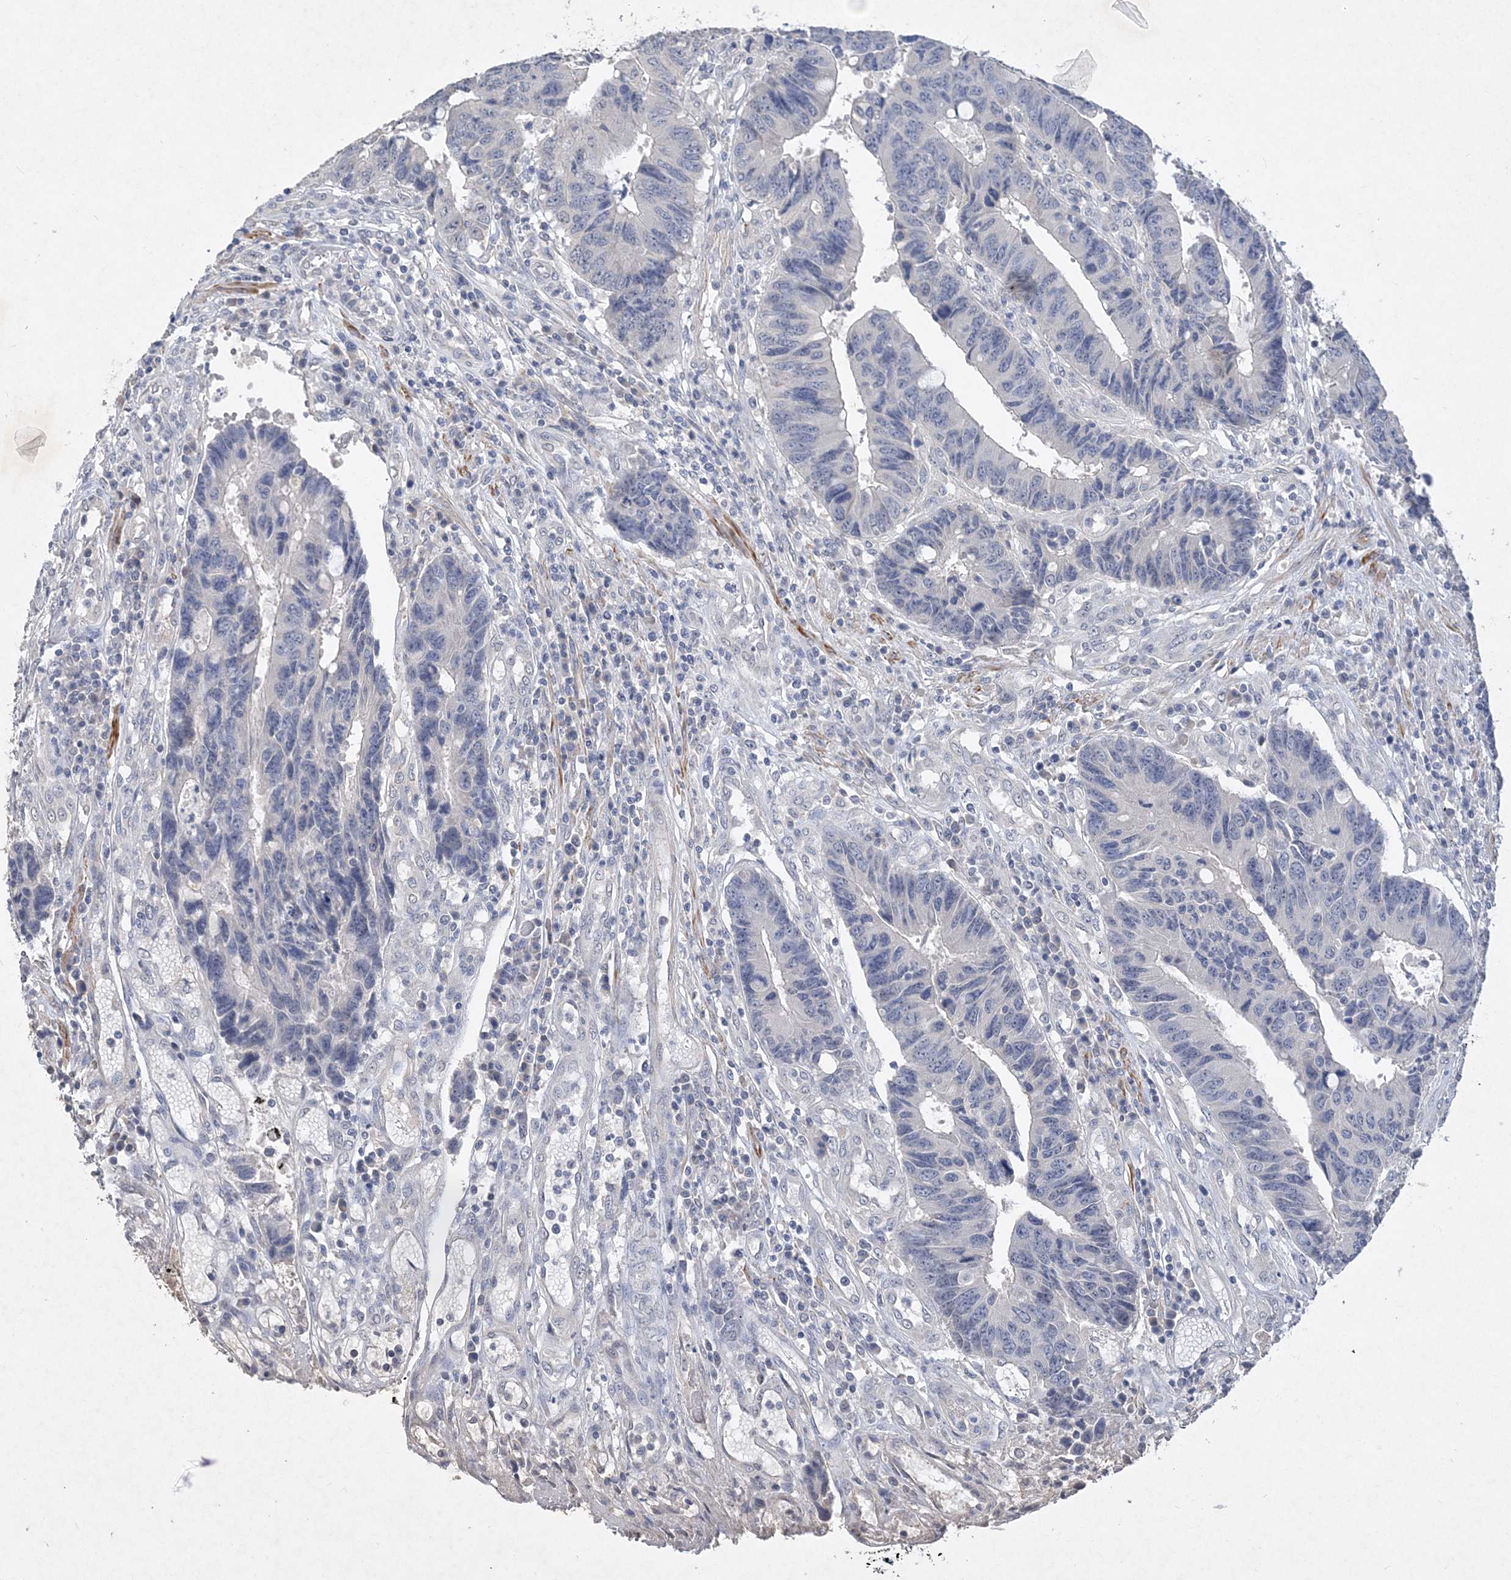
{"staining": {"intensity": "negative", "quantity": "none", "location": "none"}, "tissue": "colorectal cancer", "cell_type": "Tumor cells", "image_type": "cancer", "snomed": [{"axis": "morphology", "description": "Adenocarcinoma, NOS"}, {"axis": "topography", "description": "Rectum"}], "caption": "A micrograph of human adenocarcinoma (colorectal) is negative for staining in tumor cells.", "gene": "C11orf58", "patient": {"sex": "male", "age": 84}}